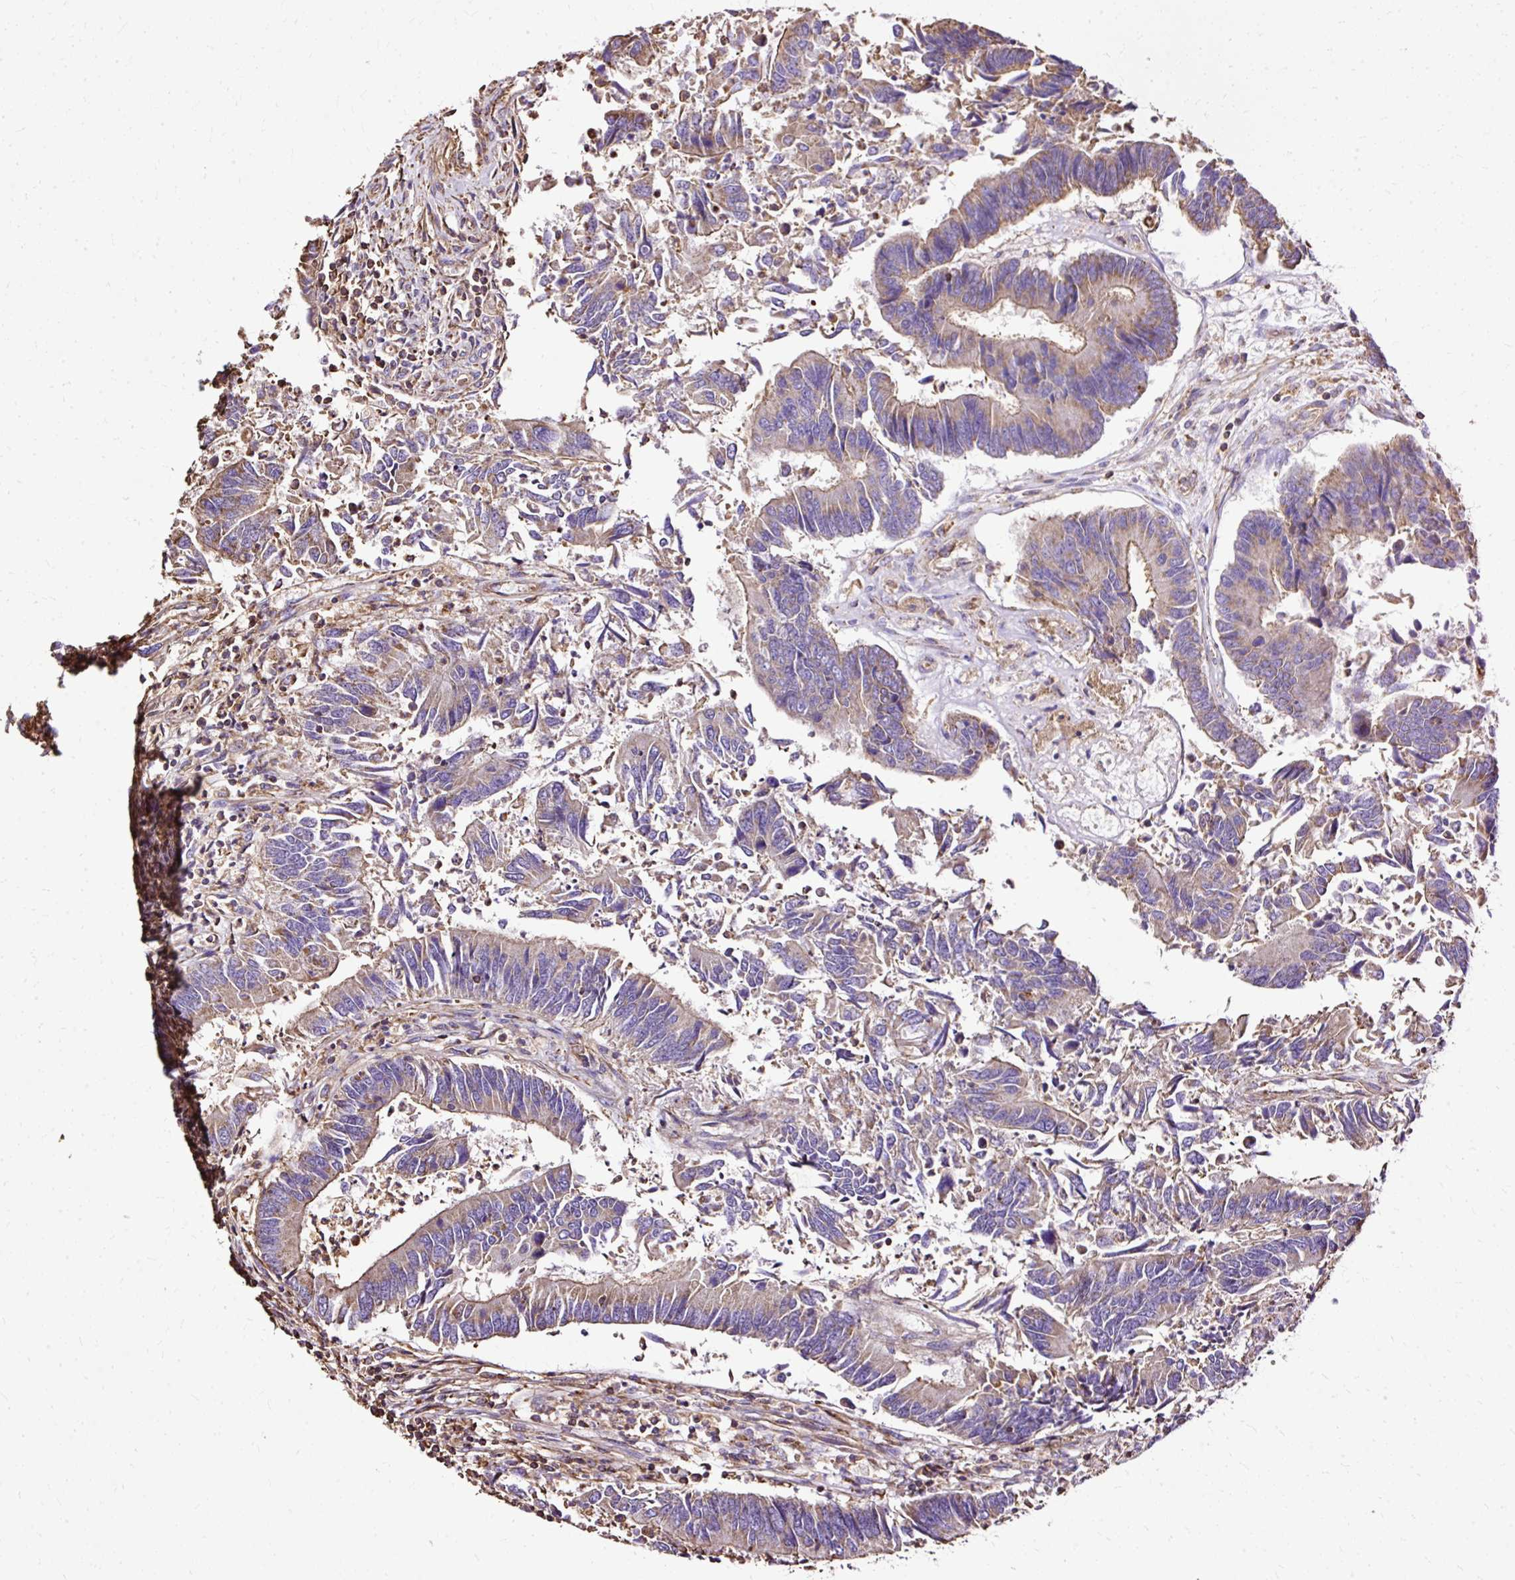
{"staining": {"intensity": "moderate", "quantity": "25%-75%", "location": "cytoplasmic/membranous"}, "tissue": "colorectal cancer", "cell_type": "Tumor cells", "image_type": "cancer", "snomed": [{"axis": "morphology", "description": "Adenocarcinoma, NOS"}, {"axis": "topography", "description": "Colon"}], "caption": "IHC of human adenocarcinoma (colorectal) exhibits medium levels of moderate cytoplasmic/membranous positivity in about 25%-75% of tumor cells.", "gene": "KLHL11", "patient": {"sex": "female", "age": 67}}